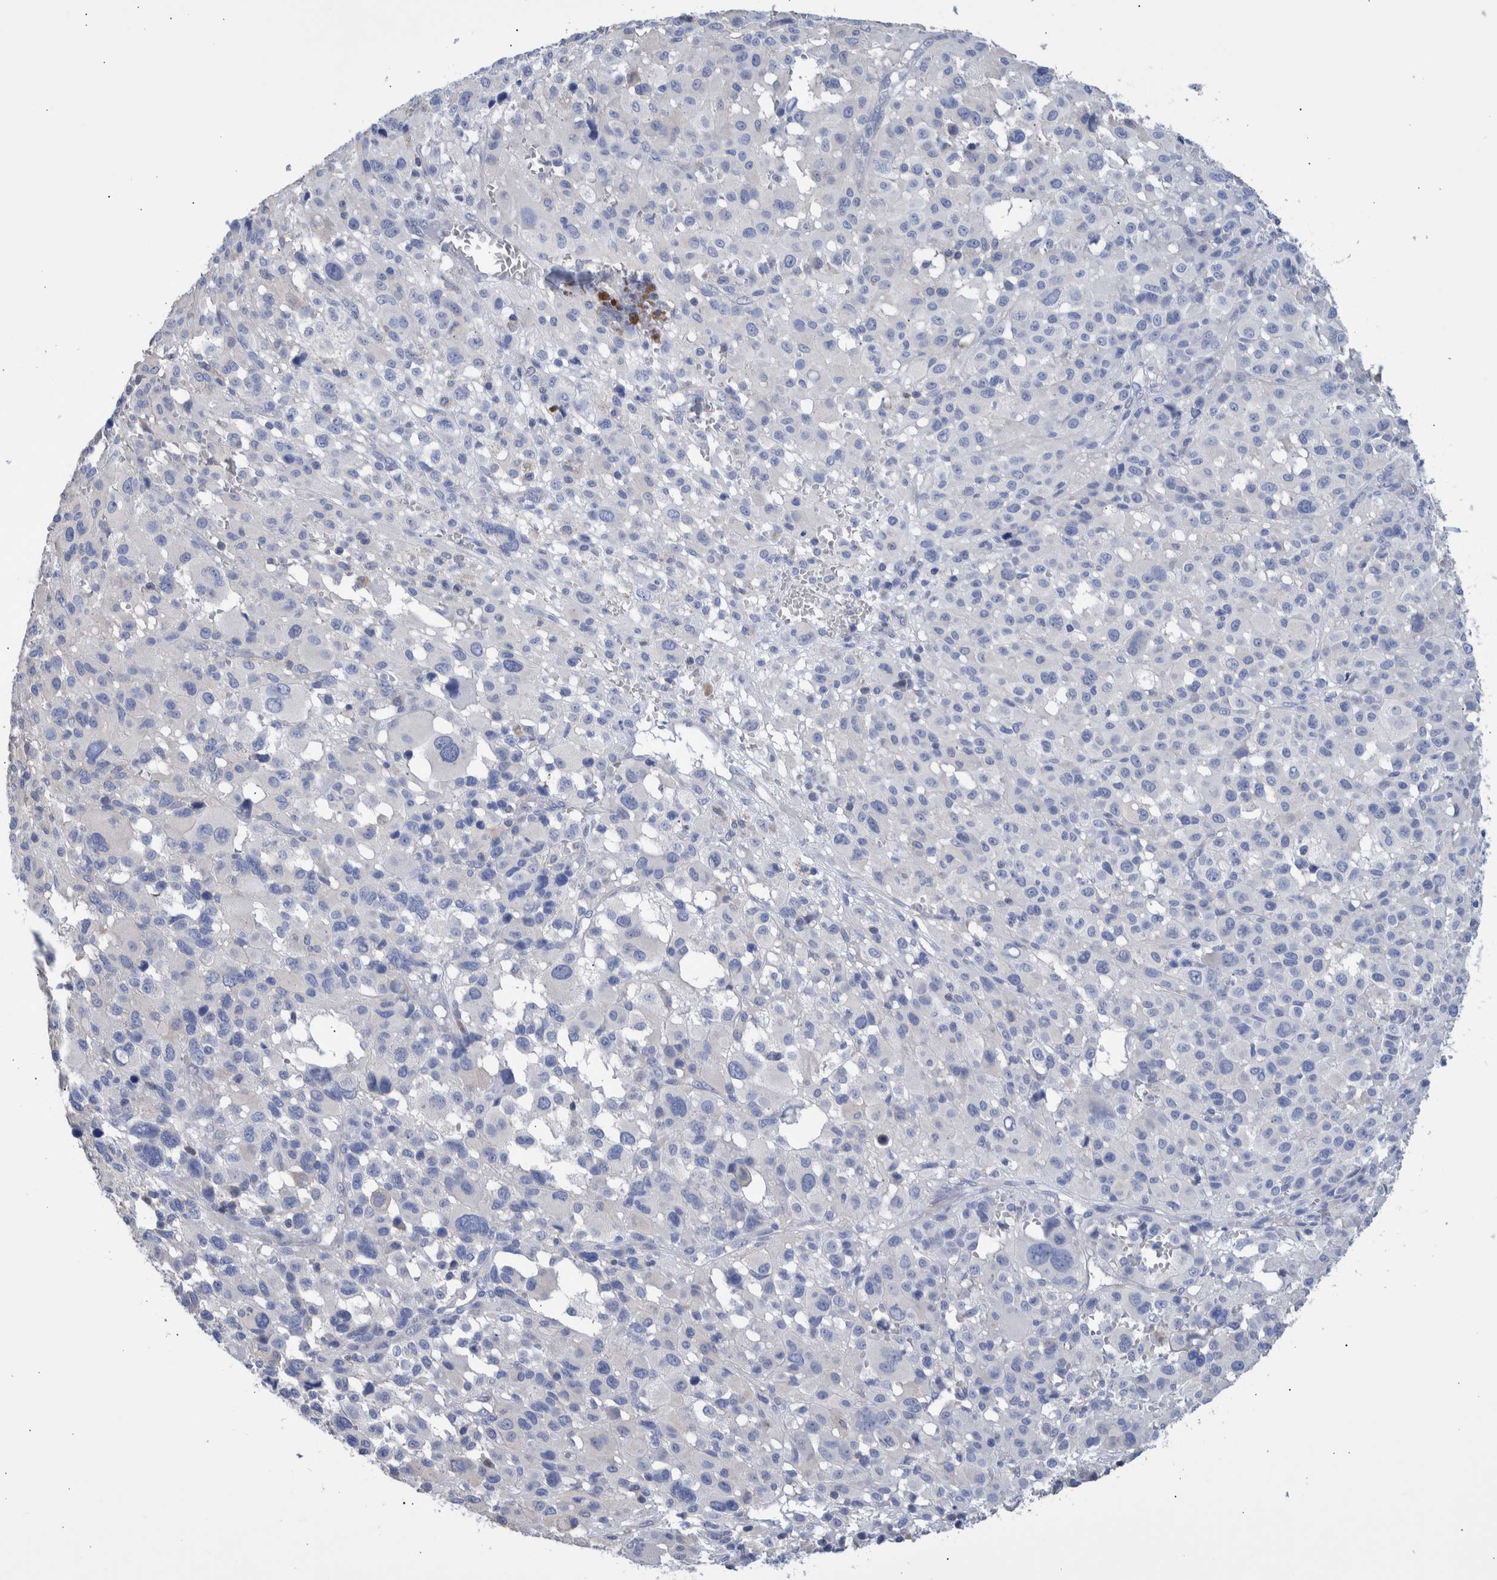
{"staining": {"intensity": "negative", "quantity": "none", "location": "none"}, "tissue": "melanoma", "cell_type": "Tumor cells", "image_type": "cancer", "snomed": [{"axis": "morphology", "description": "Malignant melanoma, Metastatic site"}, {"axis": "topography", "description": "Skin"}], "caption": "Immunohistochemistry micrograph of neoplastic tissue: human melanoma stained with DAB (3,3'-diaminobenzidine) demonstrates no significant protein positivity in tumor cells. Brightfield microscopy of IHC stained with DAB (brown) and hematoxylin (blue), captured at high magnification.", "gene": "PPP3CC", "patient": {"sex": "female", "age": 74}}